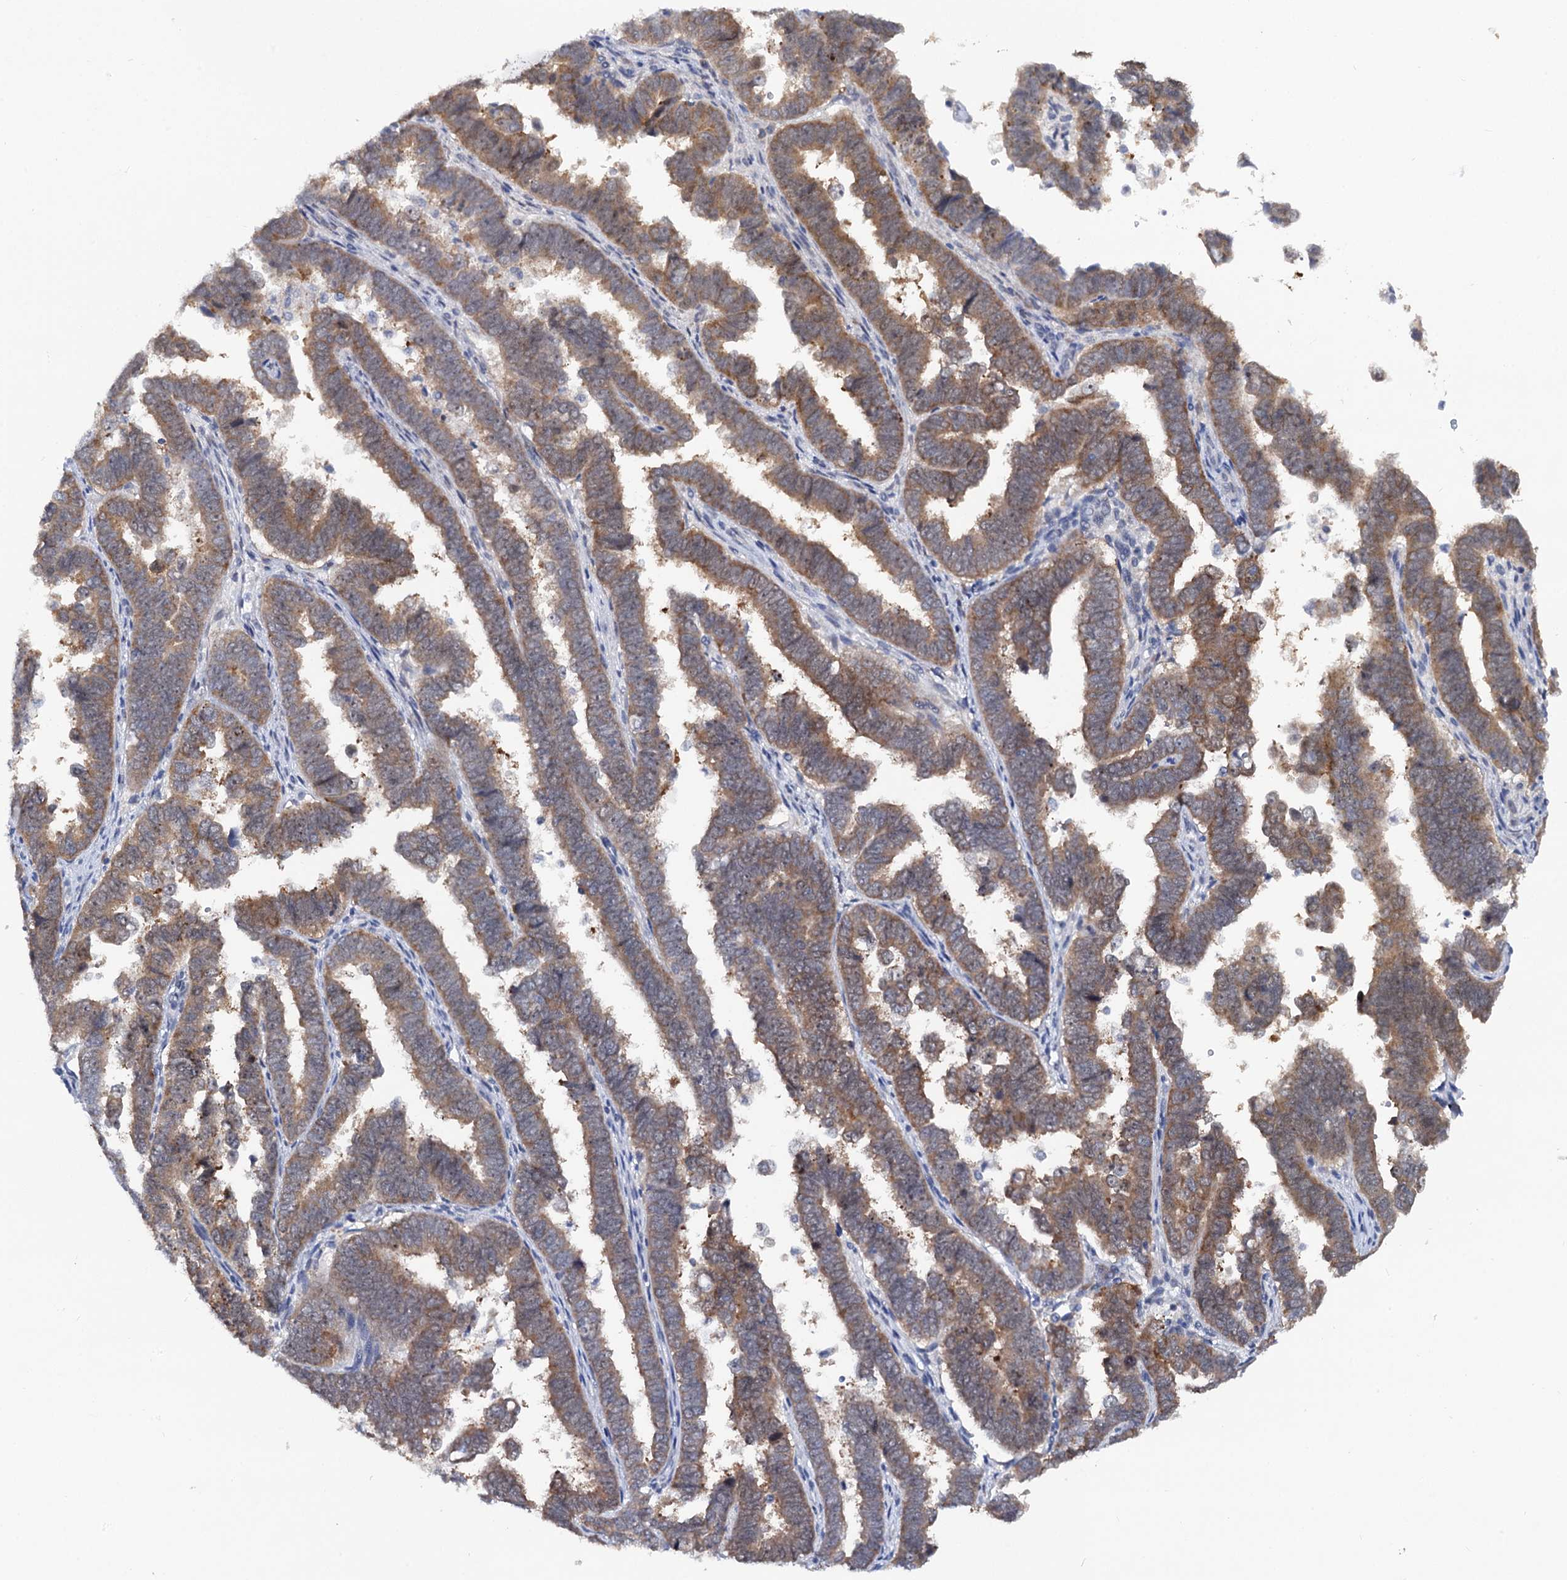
{"staining": {"intensity": "moderate", "quantity": ">75%", "location": "cytoplasmic/membranous"}, "tissue": "endometrial cancer", "cell_type": "Tumor cells", "image_type": "cancer", "snomed": [{"axis": "morphology", "description": "Adenocarcinoma, NOS"}, {"axis": "topography", "description": "Endometrium"}], "caption": "The immunohistochemical stain highlights moderate cytoplasmic/membranous positivity in tumor cells of endometrial cancer (adenocarcinoma) tissue.", "gene": "CAPRIN2", "patient": {"sex": "female", "age": 75}}